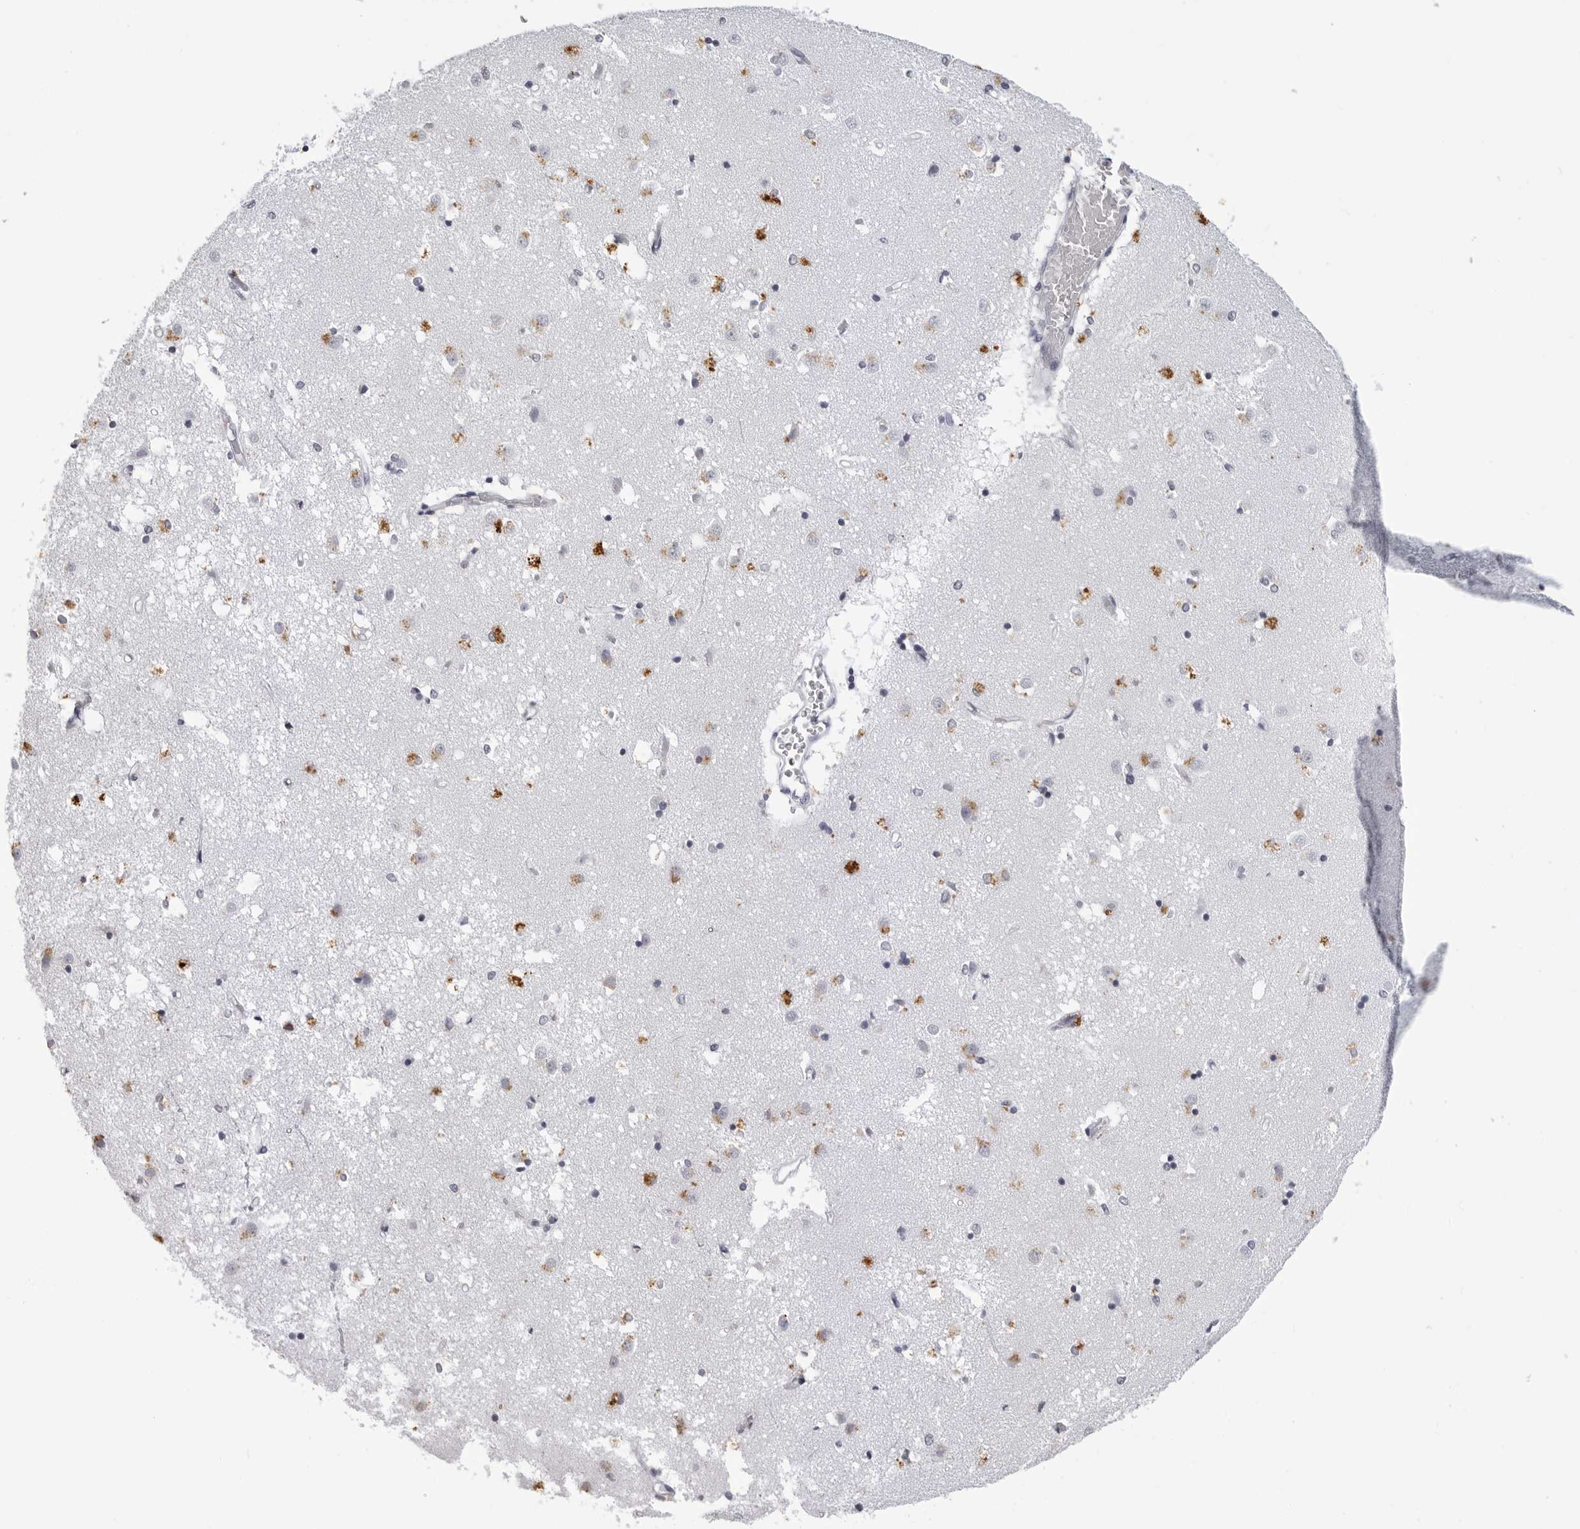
{"staining": {"intensity": "moderate", "quantity": "<25%", "location": "cytoplasmic/membranous"}, "tissue": "caudate", "cell_type": "Glial cells", "image_type": "normal", "snomed": [{"axis": "morphology", "description": "Normal tissue, NOS"}, {"axis": "topography", "description": "Lateral ventricle wall"}], "caption": "The micrograph displays immunohistochemical staining of benign caudate. There is moderate cytoplasmic/membranous positivity is seen in approximately <25% of glial cells.", "gene": "LGALS4", "patient": {"sex": "male", "age": 45}}